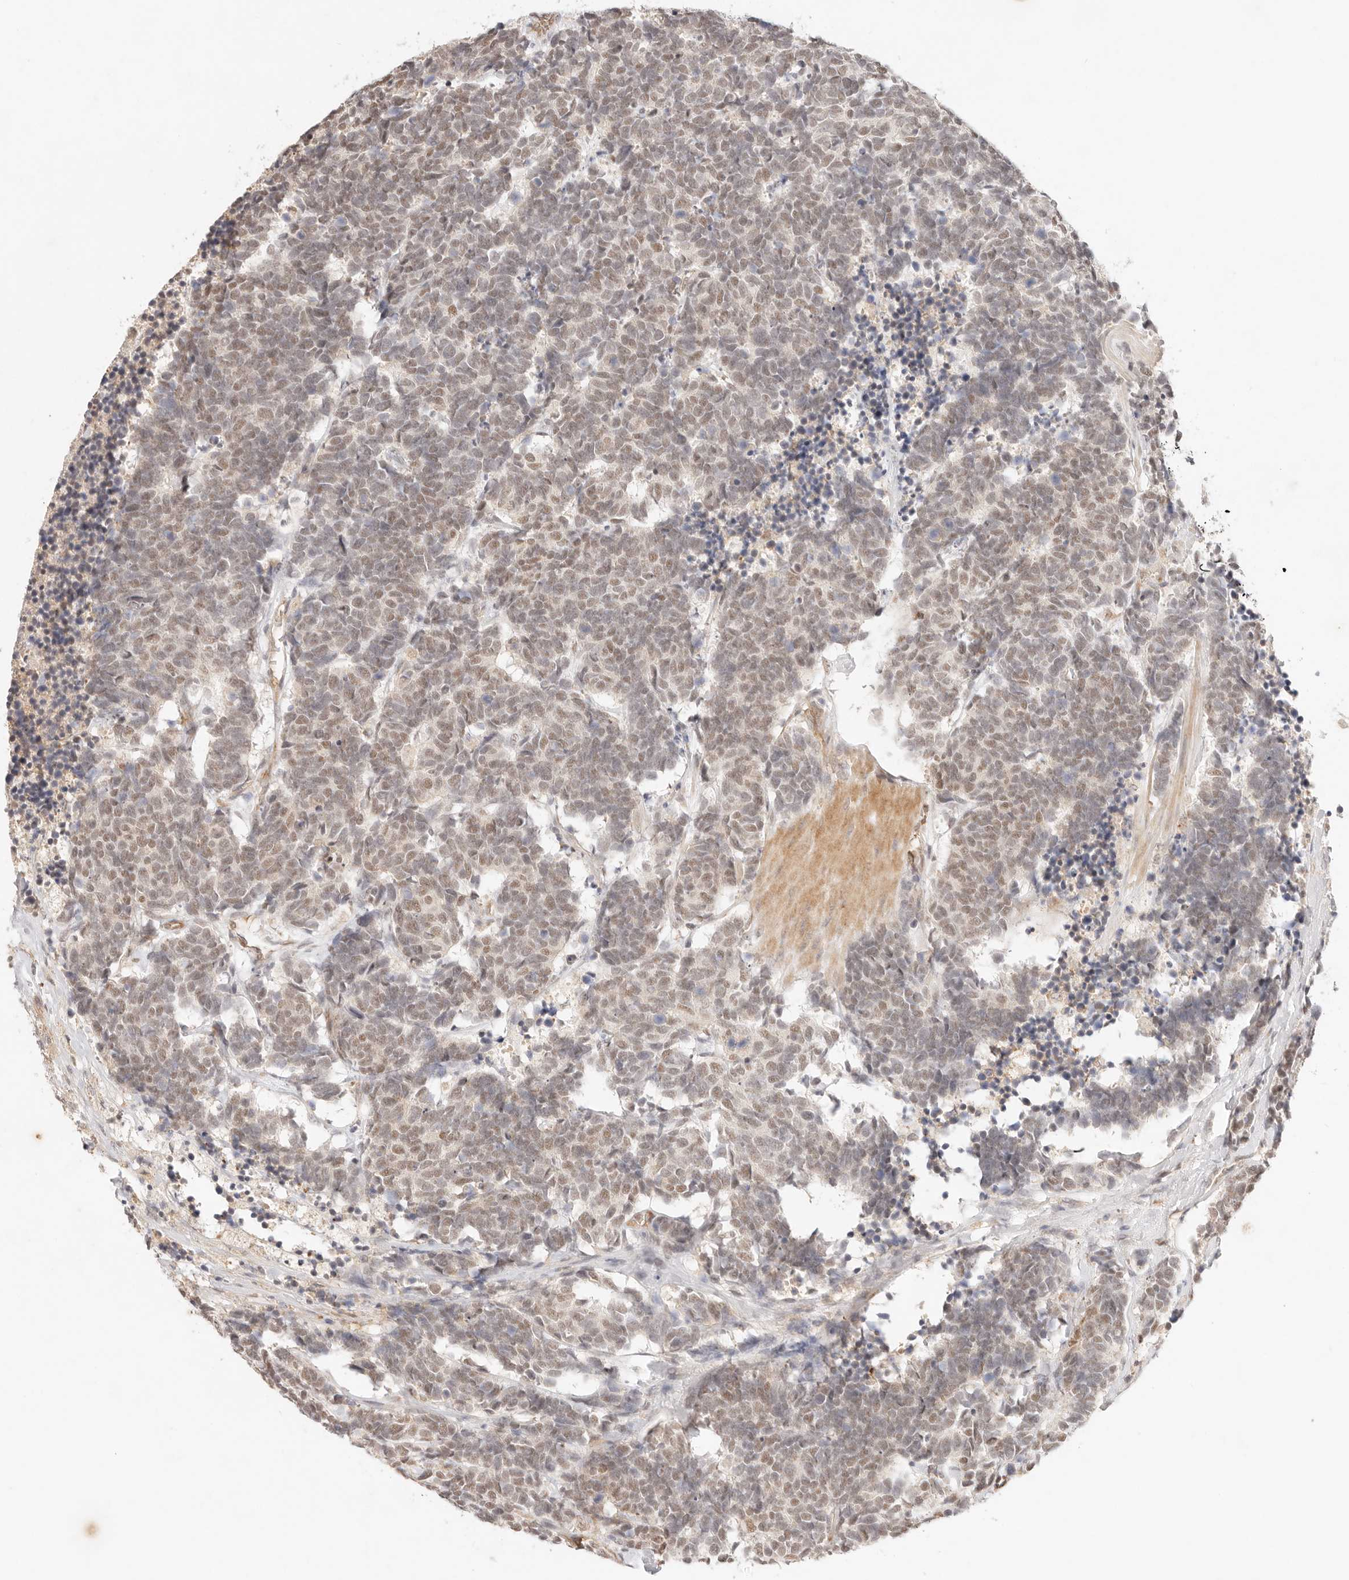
{"staining": {"intensity": "weak", "quantity": "25%-75%", "location": "nuclear"}, "tissue": "carcinoid", "cell_type": "Tumor cells", "image_type": "cancer", "snomed": [{"axis": "morphology", "description": "Carcinoma, NOS"}, {"axis": "morphology", "description": "Carcinoid, malignant, NOS"}, {"axis": "topography", "description": "Urinary bladder"}], "caption": "High-power microscopy captured an immunohistochemistry (IHC) micrograph of carcinoid, revealing weak nuclear expression in about 25%-75% of tumor cells.", "gene": "GPR156", "patient": {"sex": "male", "age": 57}}